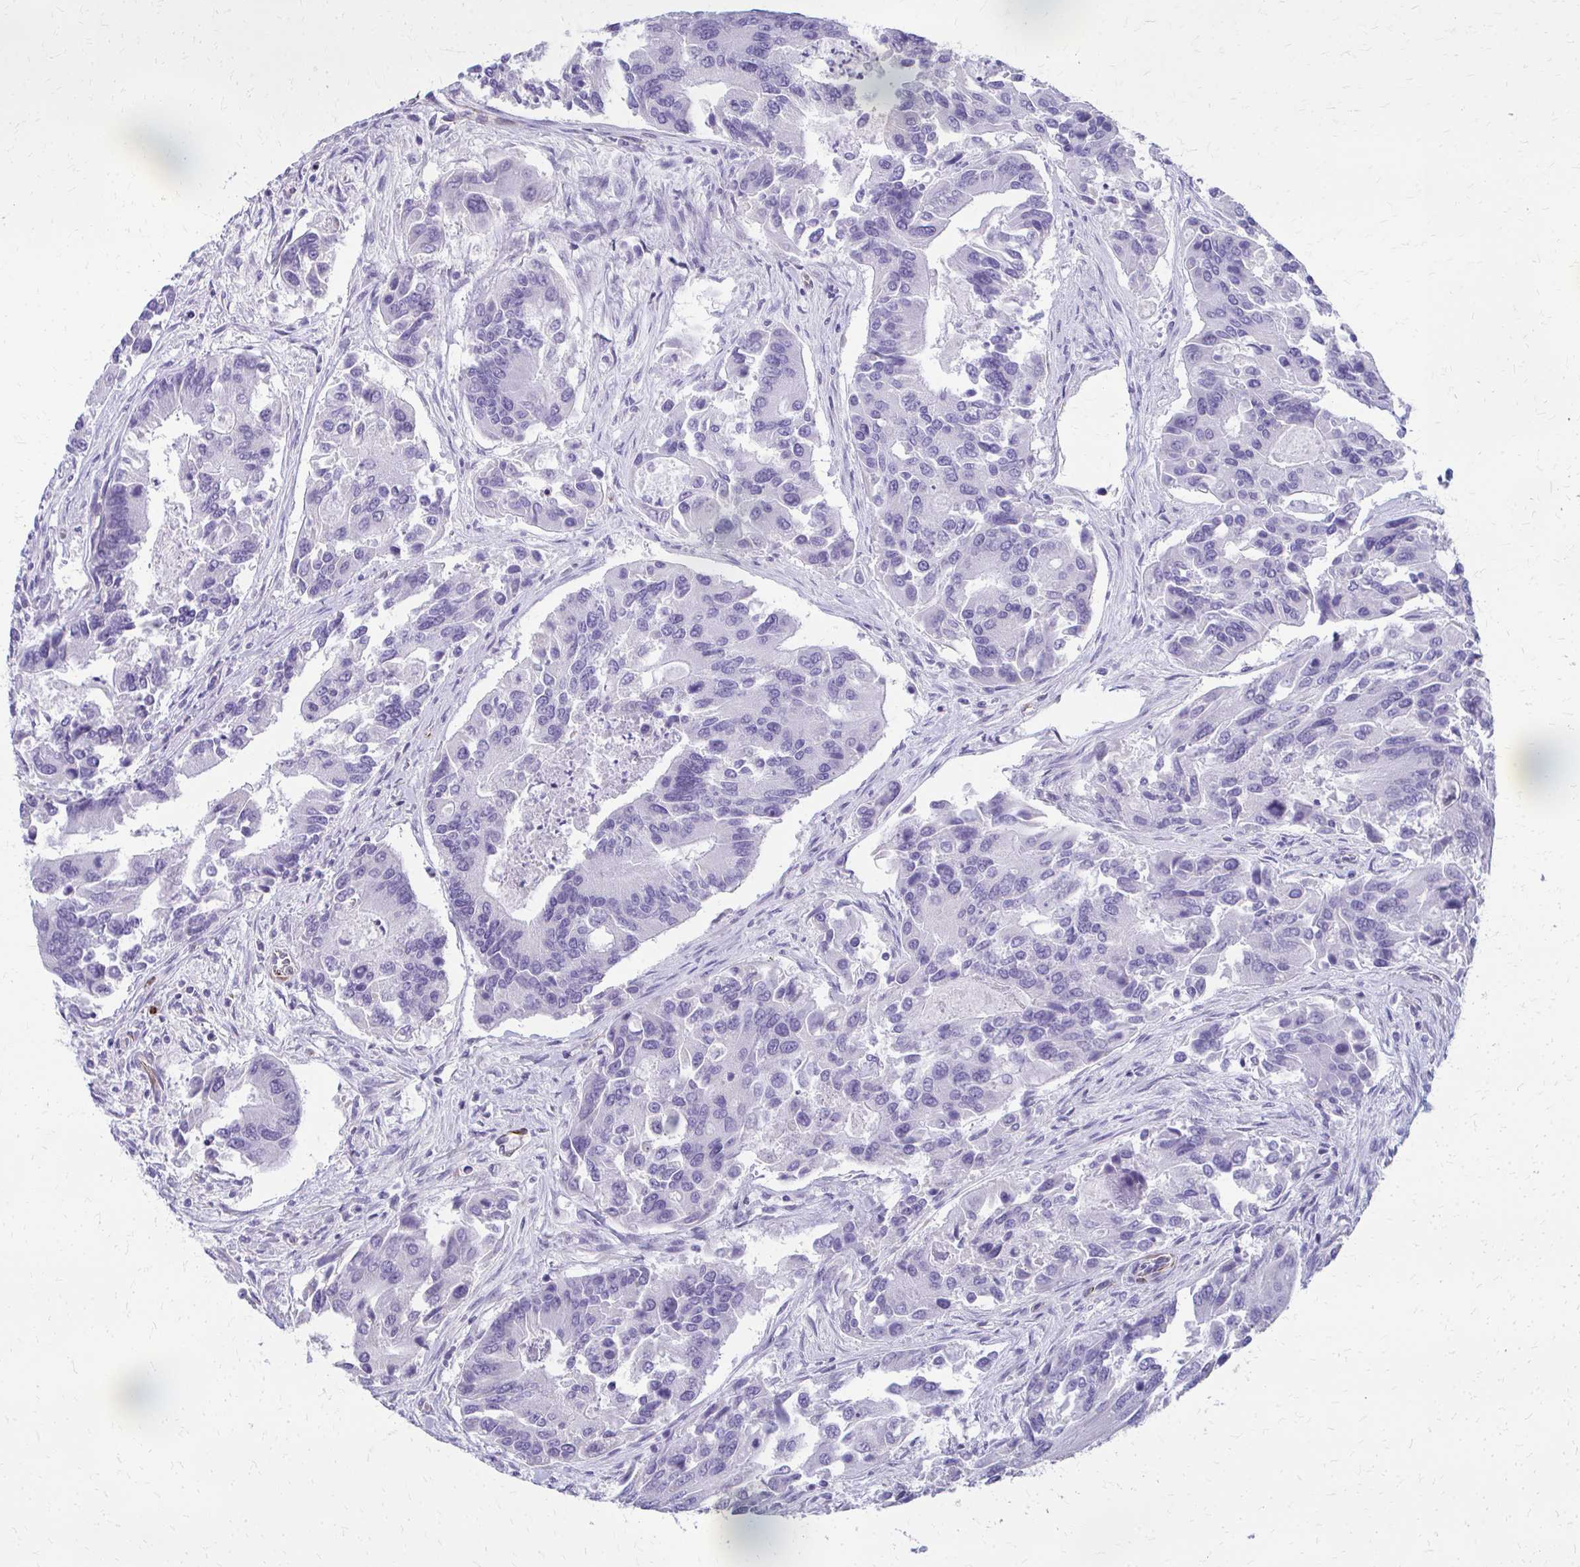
{"staining": {"intensity": "negative", "quantity": "none", "location": "none"}, "tissue": "colorectal cancer", "cell_type": "Tumor cells", "image_type": "cancer", "snomed": [{"axis": "morphology", "description": "Adenocarcinoma, NOS"}, {"axis": "topography", "description": "Colon"}], "caption": "Tumor cells show no significant positivity in adenocarcinoma (colorectal).", "gene": "TRIM6", "patient": {"sex": "female", "age": 67}}